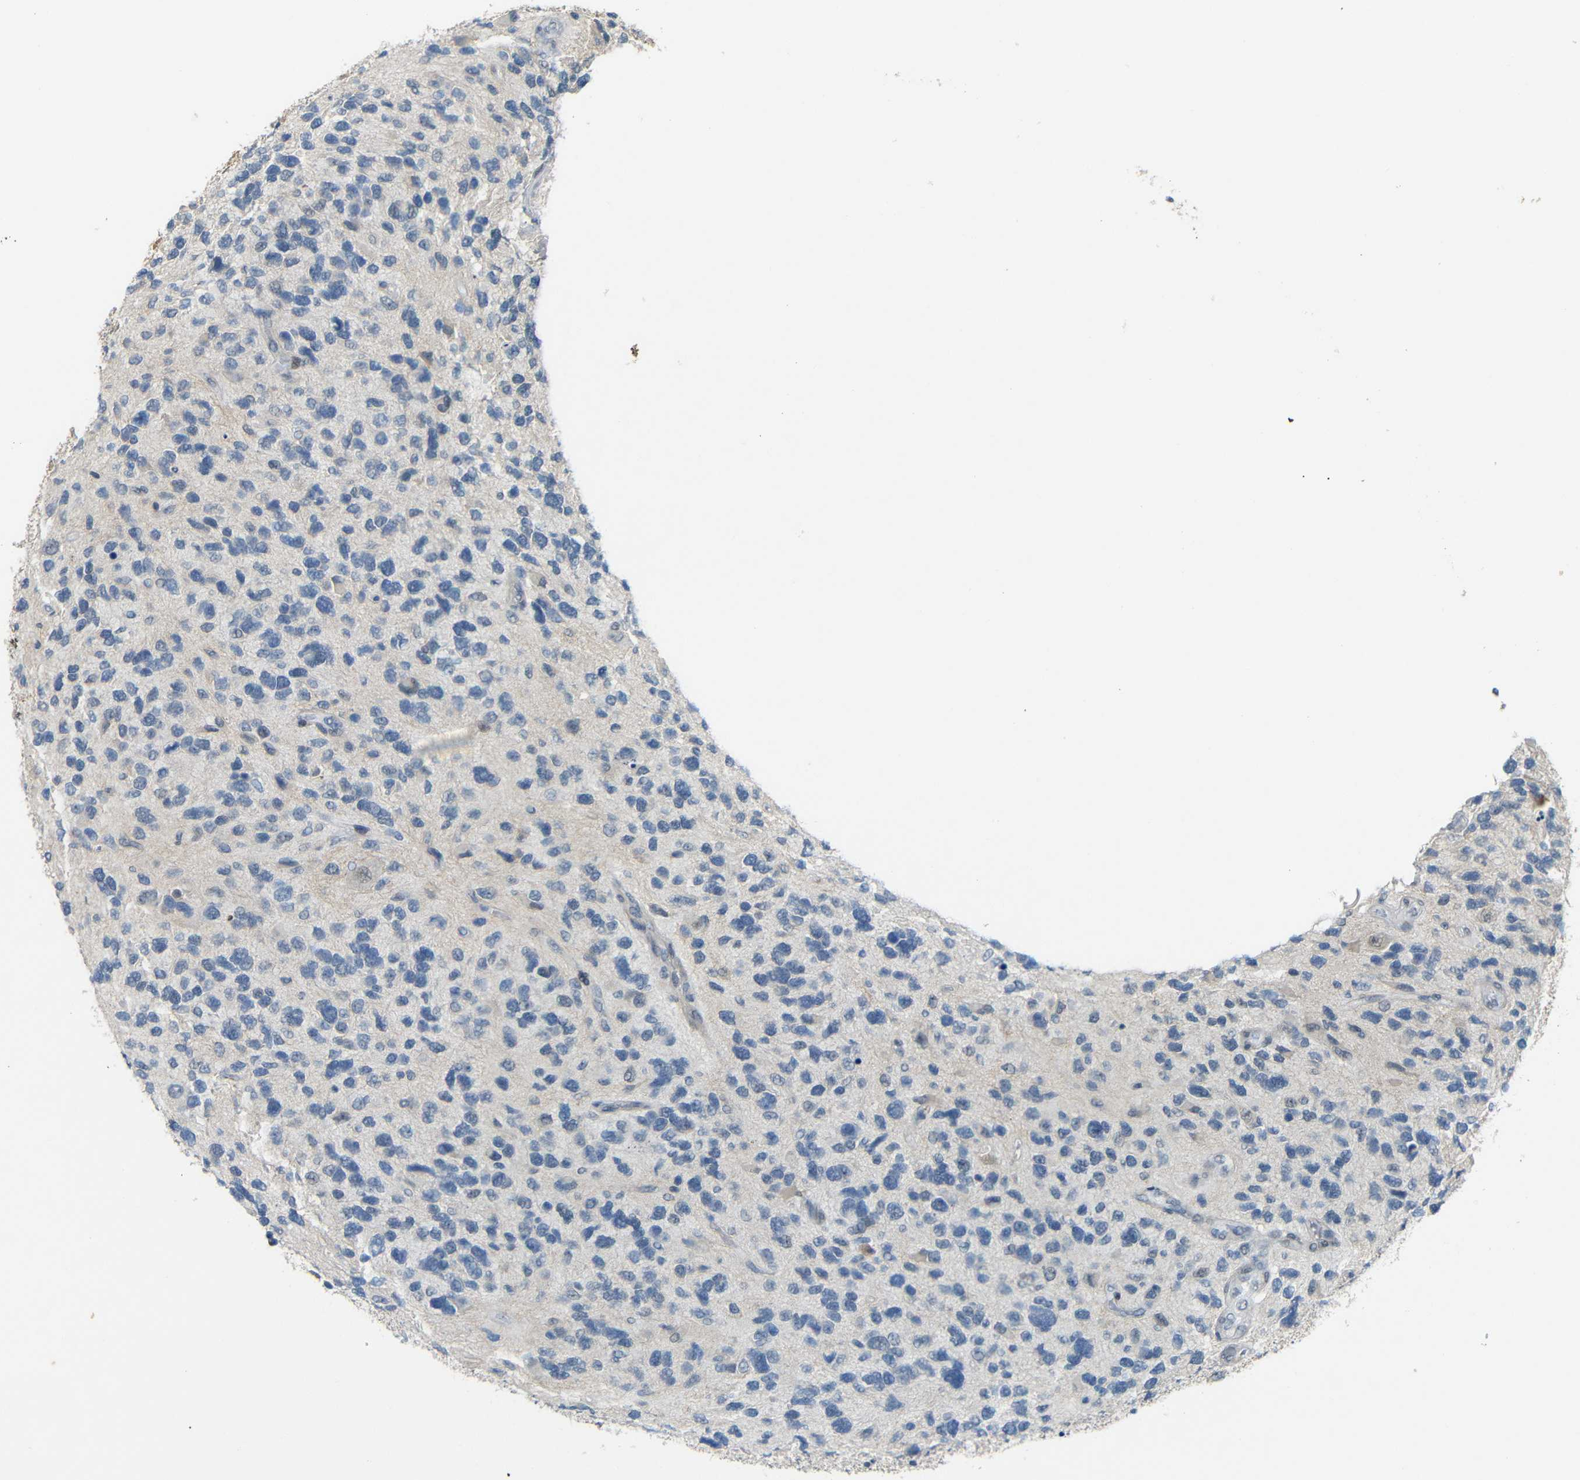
{"staining": {"intensity": "negative", "quantity": "none", "location": "none"}, "tissue": "glioma", "cell_type": "Tumor cells", "image_type": "cancer", "snomed": [{"axis": "morphology", "description": "Glioma, malignant, High grade"}, {"axis": "topography", "description": "Brain"}], "caption": "Micrograph shows no protein positivity in tumor cells of glioma tissue.", "gene": "GPR158", "patient": {"sex": "female", "age": 58}}